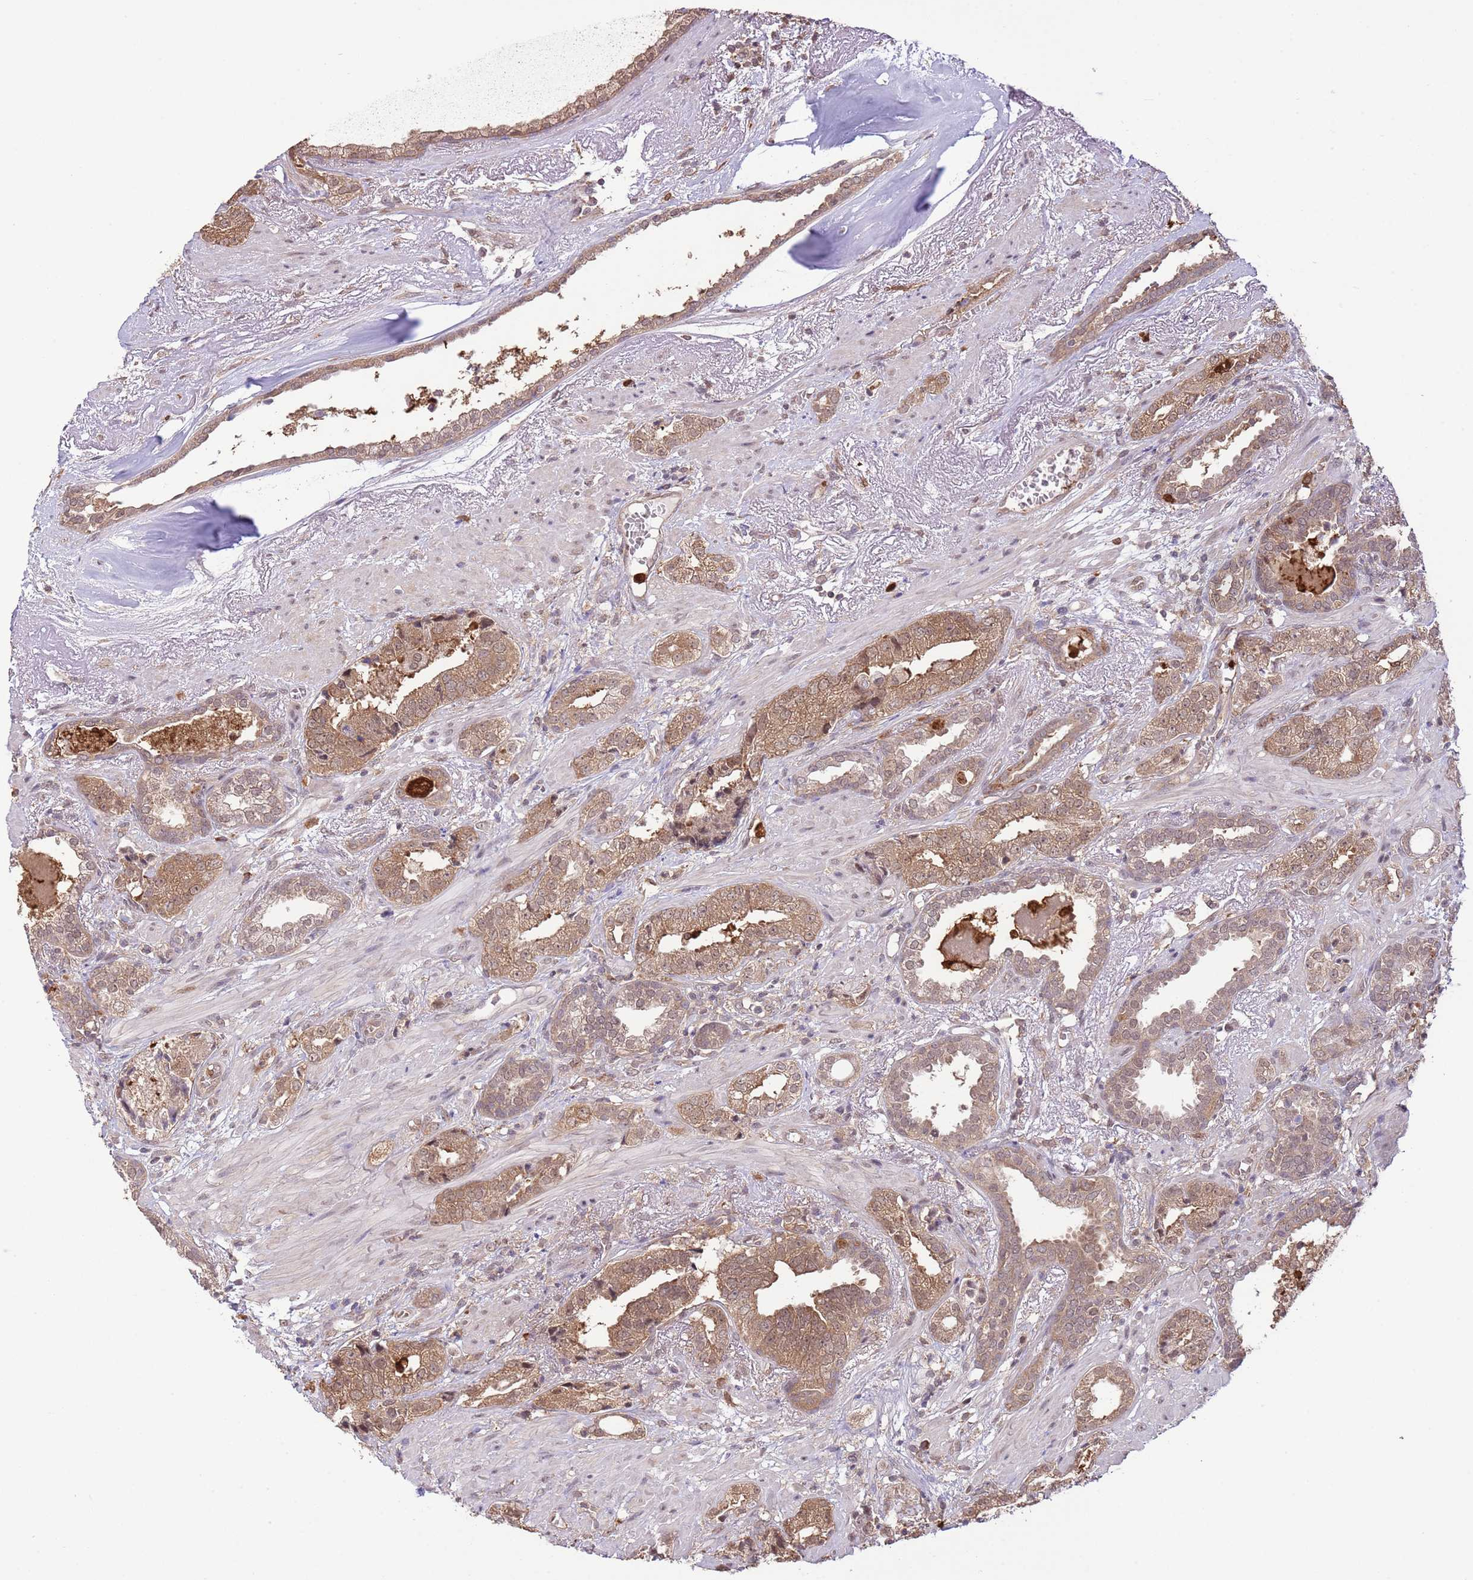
{"staining": {"intensity": "moderate", "quantity": ">75%", "location": "cytoplasmic/membranous,nuclear"}, "tissue": "prostate cancer", "cell_type": "Tumor cells", "image_type": "cancer", "snomed": [{"axis": "morphology", "description": "Adenocarcinoma, High grade"}, {"axis": "topography", "description": "Prostate"}], "caption": "A histopathology image showing moderate cytoplasmic/membranous and nuclear staining in approximately >75% of tumor cells in prostate cancer (high-grade adenocarcinoma), as visualized by brown immunohistochemical staining.", "gene": "AMIGO1", "patient": {"sex": "male", "age": 71}}